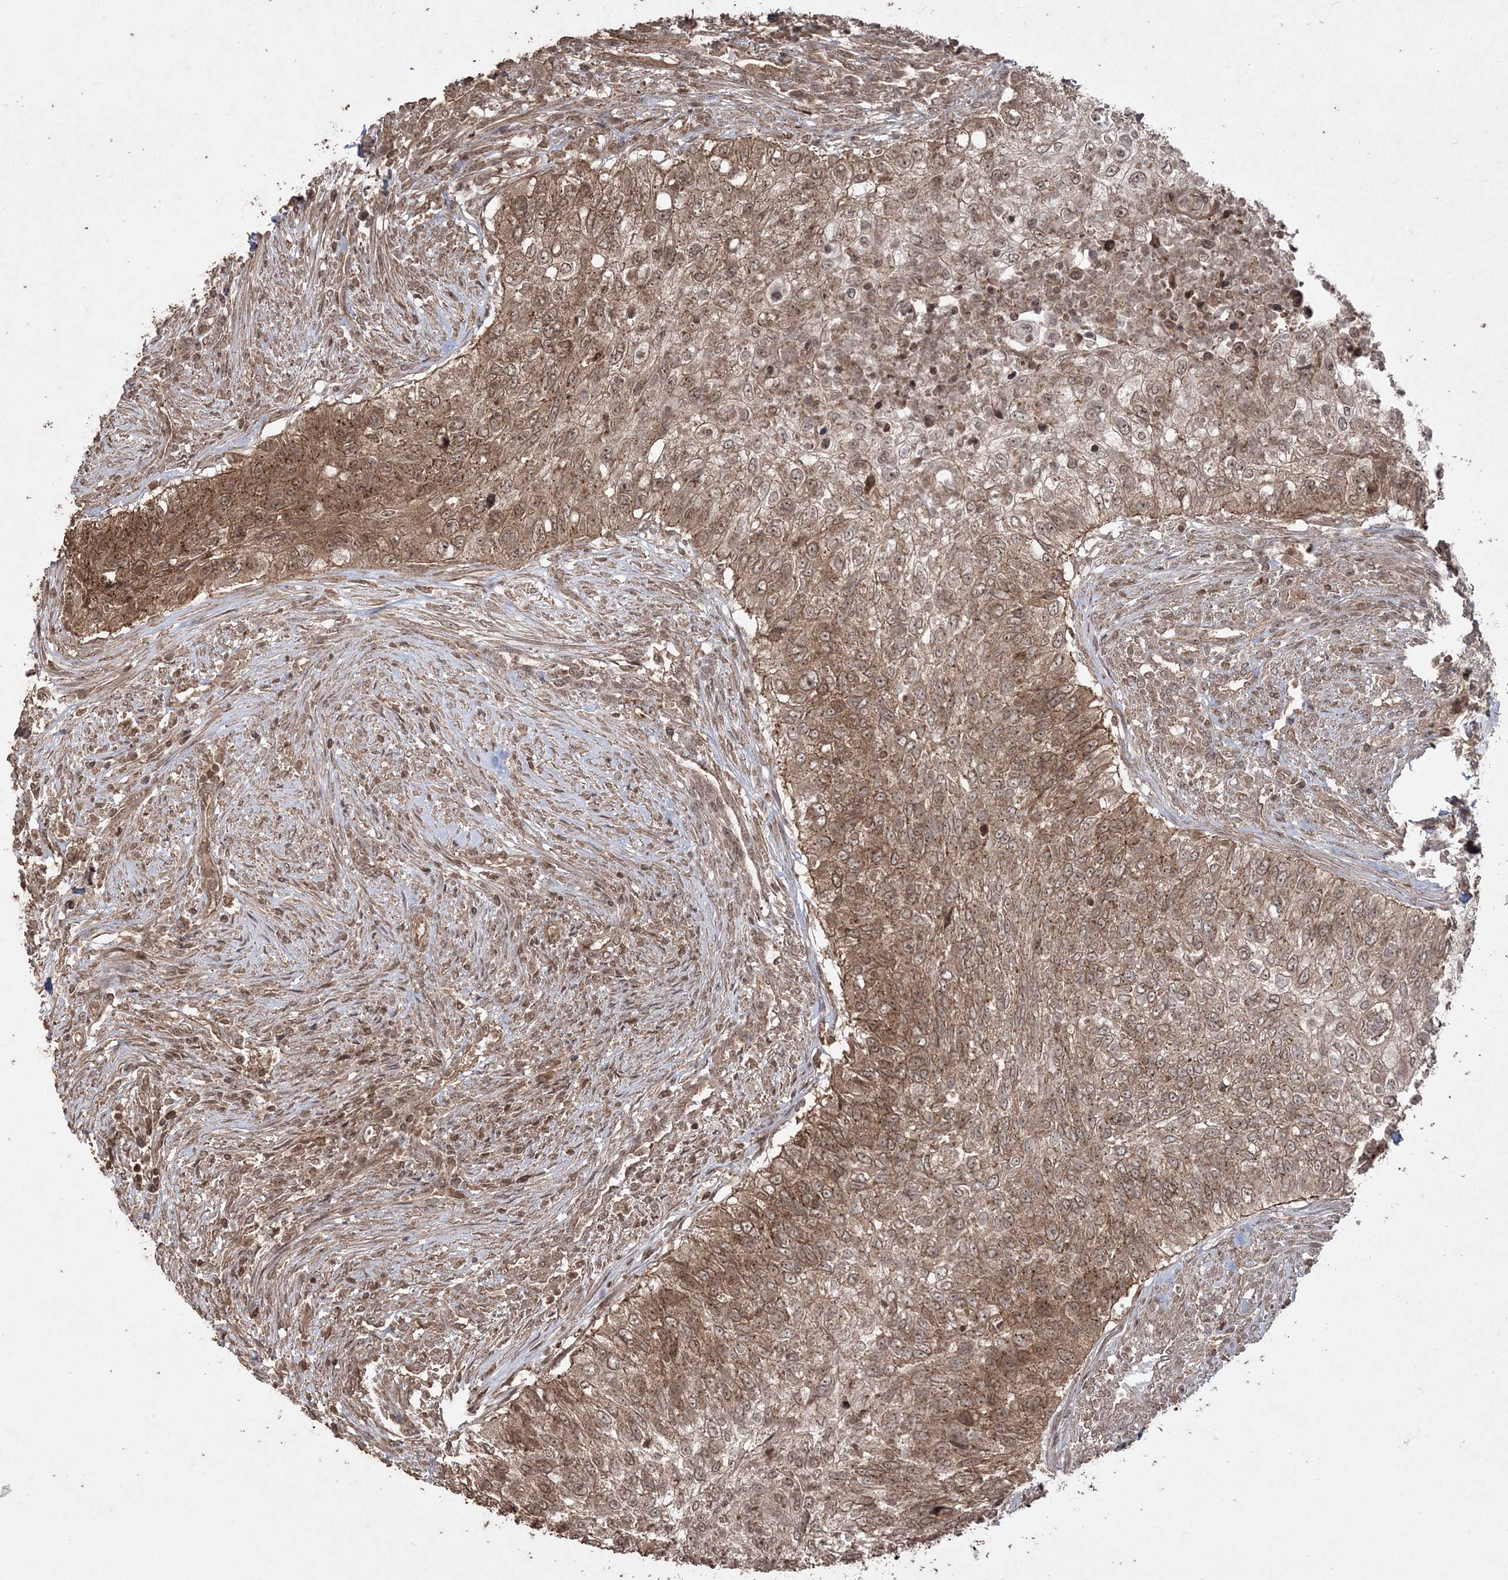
{"staining": {"intensity": "moderate", "quantity": ">75%", "location": "cytoplasmic/membranous,nuclear"}, "tissue": "urothelial cancer", "cell_type": "Tumor cells", "image_type": "cancer", "snomed": [{"axis": "morphology", "description": "Urothelial carcinoma, High grade"}, {"axis": "topography", "description": "Urinary bladder"}], "caption": "This is an image of IHC staining of urothelial carcinoma (high-grade), which shows moderate positivity in the cytoplasmic/membranous and nuclear of tumor cells.", "gene": "EHHADH", "patient": {"sex": "female", "age": 60}}